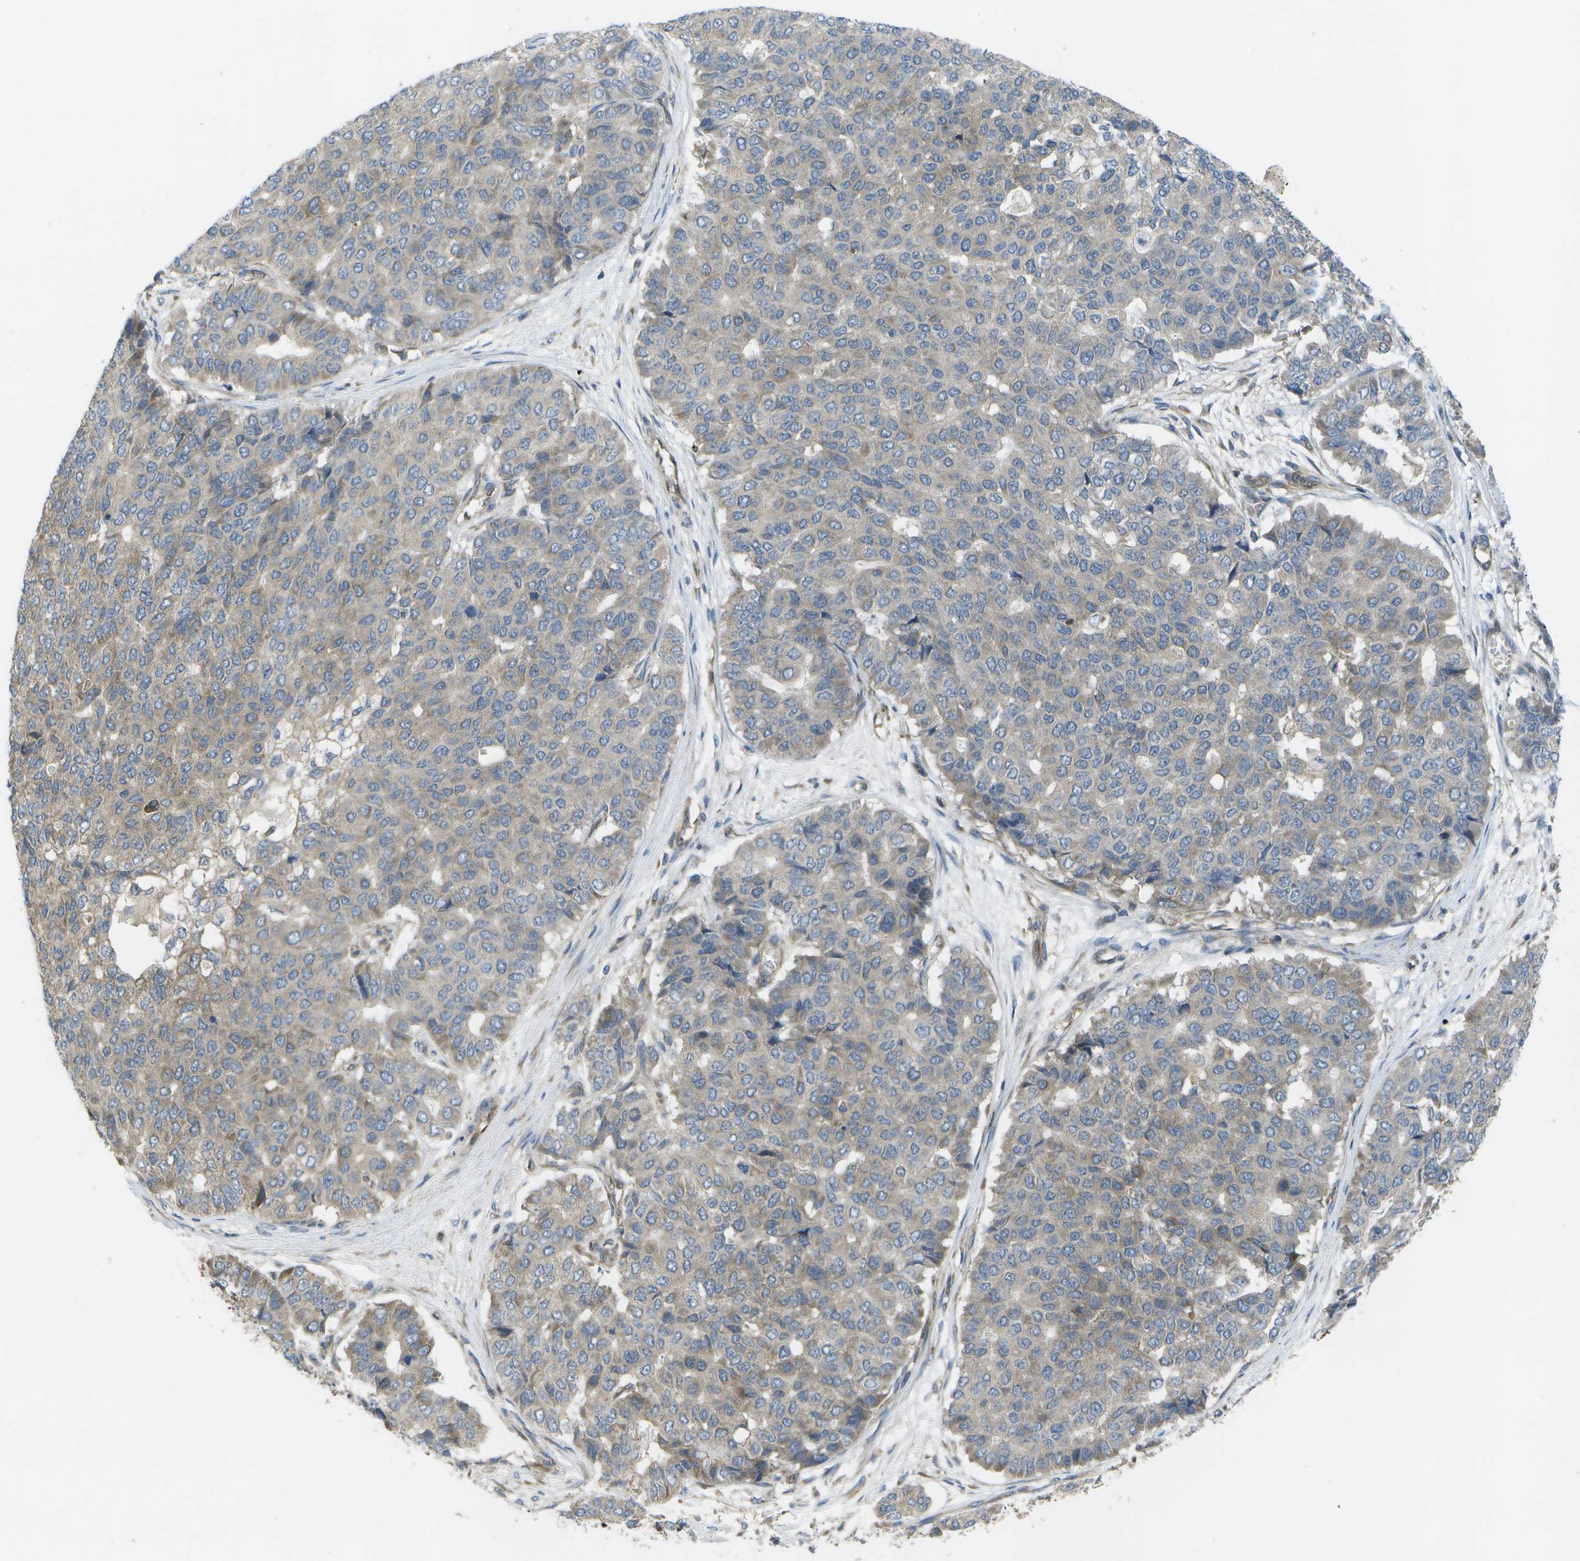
{"staining": {"intensity": "weak", "quantity": "25%-75%", "location": "cytoplasmic/membranous"}, "tissue": "pancreatic cancer", "cell_type": "Tumor cells", "image_type": "cancer", "snomed": [{"axis": "morphology", "description": "Adenocarcinoma, NOS"}, {"axis": "topography", "description": "Pancreas"}], "caption": "Human adenocarcinoma (pancreatic) stained with a protein marker reveals weak staining in tumor cells.", "gene": "DPM3", "patient": {"sex": "male", "age": 50}}